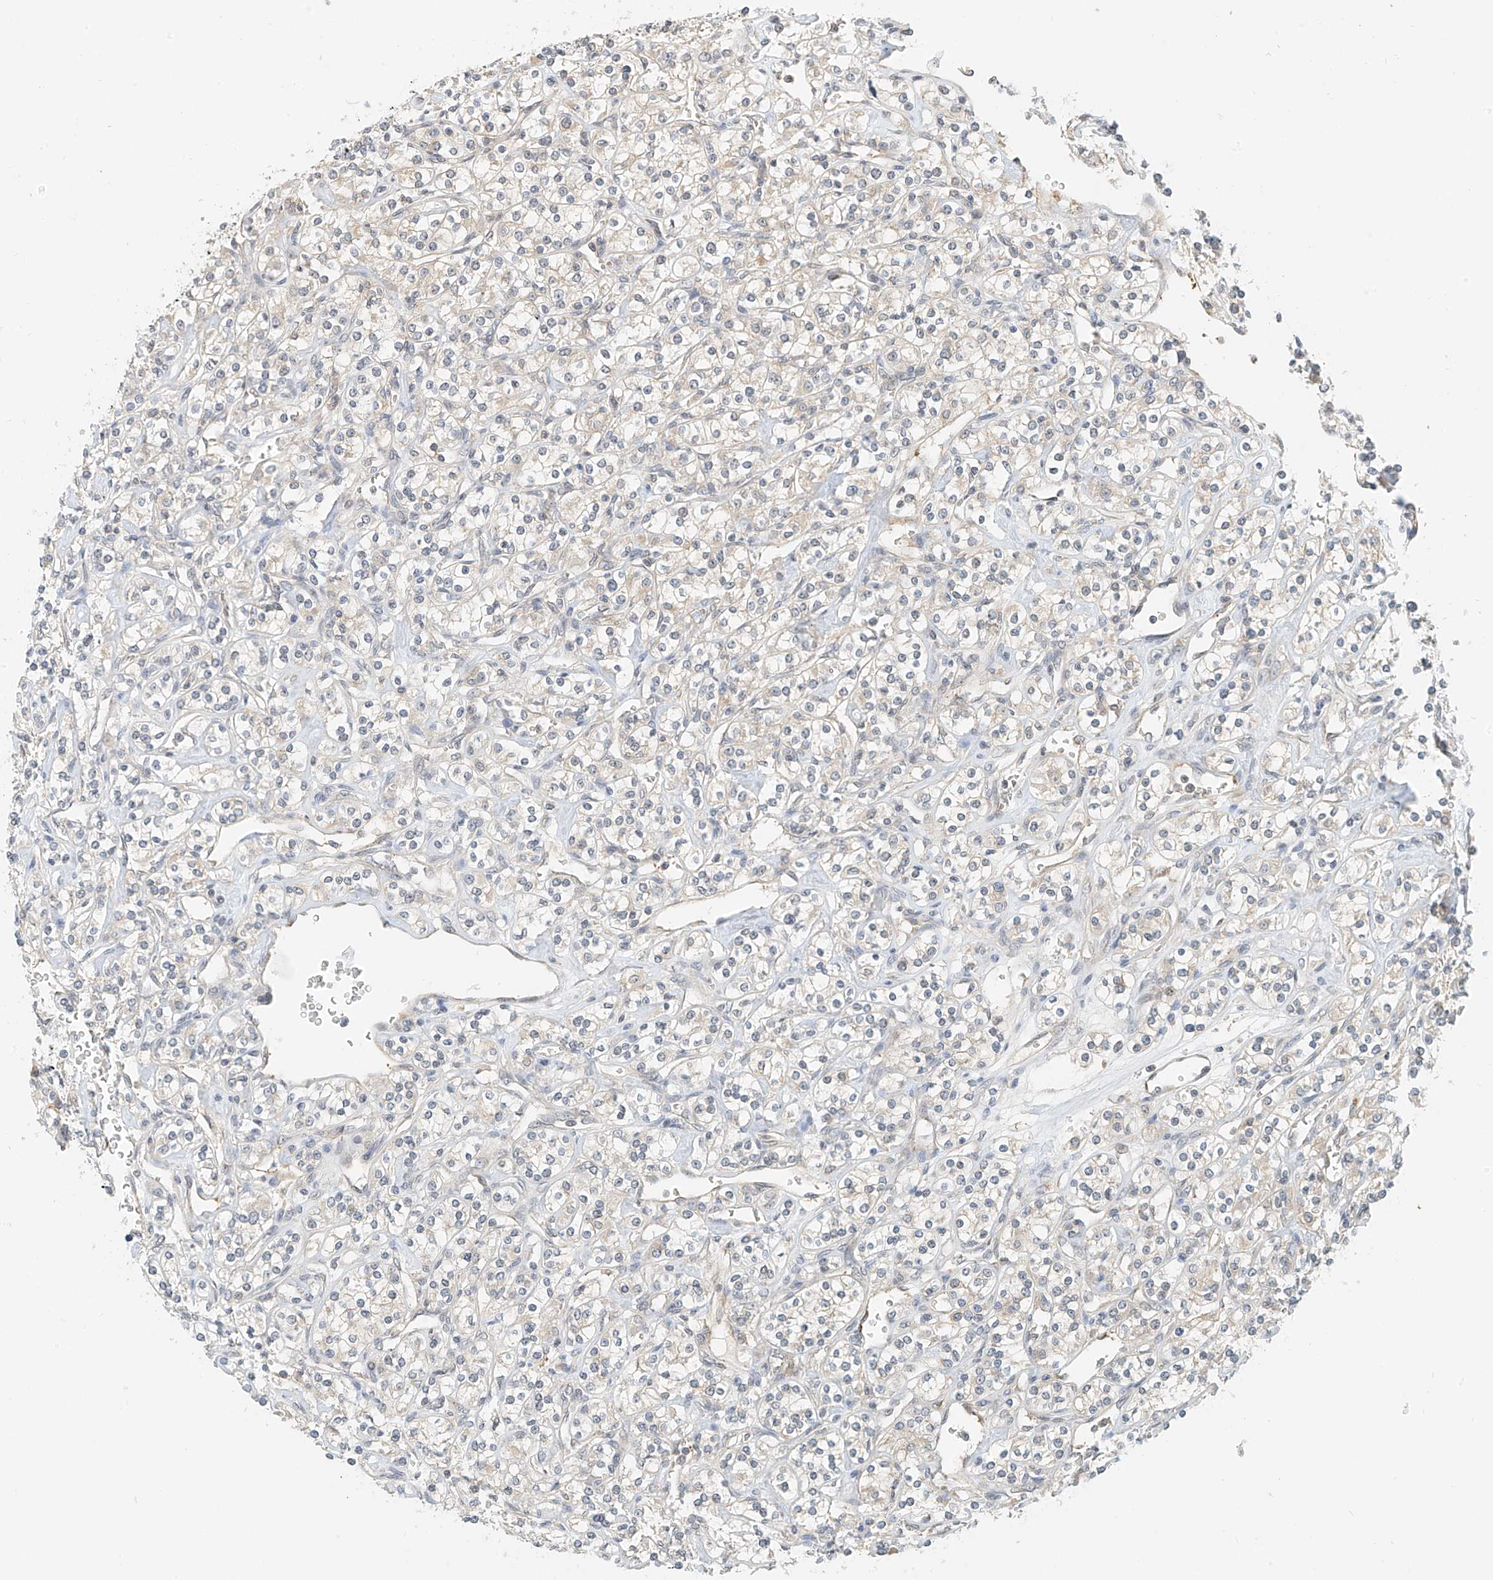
{"staining": {"intensity": "weak", "quantity": "25%-75%", "location": "cytoplasmic/membranous"}, "tissue": "renal cancer", "cell_type": "Tumor cells", "image_type": "cancer", "snomed": [{"axis": "morphology", "description": "Adenocarcinoma, NOS"}, {"axis": "topography", "description": "Kidney"}], "caption": "Immunohistochemical staining of renal cancer (adenocarcinoma) reveals low levels of weak cytoplasmic/membranous positivity in approximately 25%-75% of tumor cells.", "gene": "PPA2", "patient": {"sex": "male", "age": 77}}